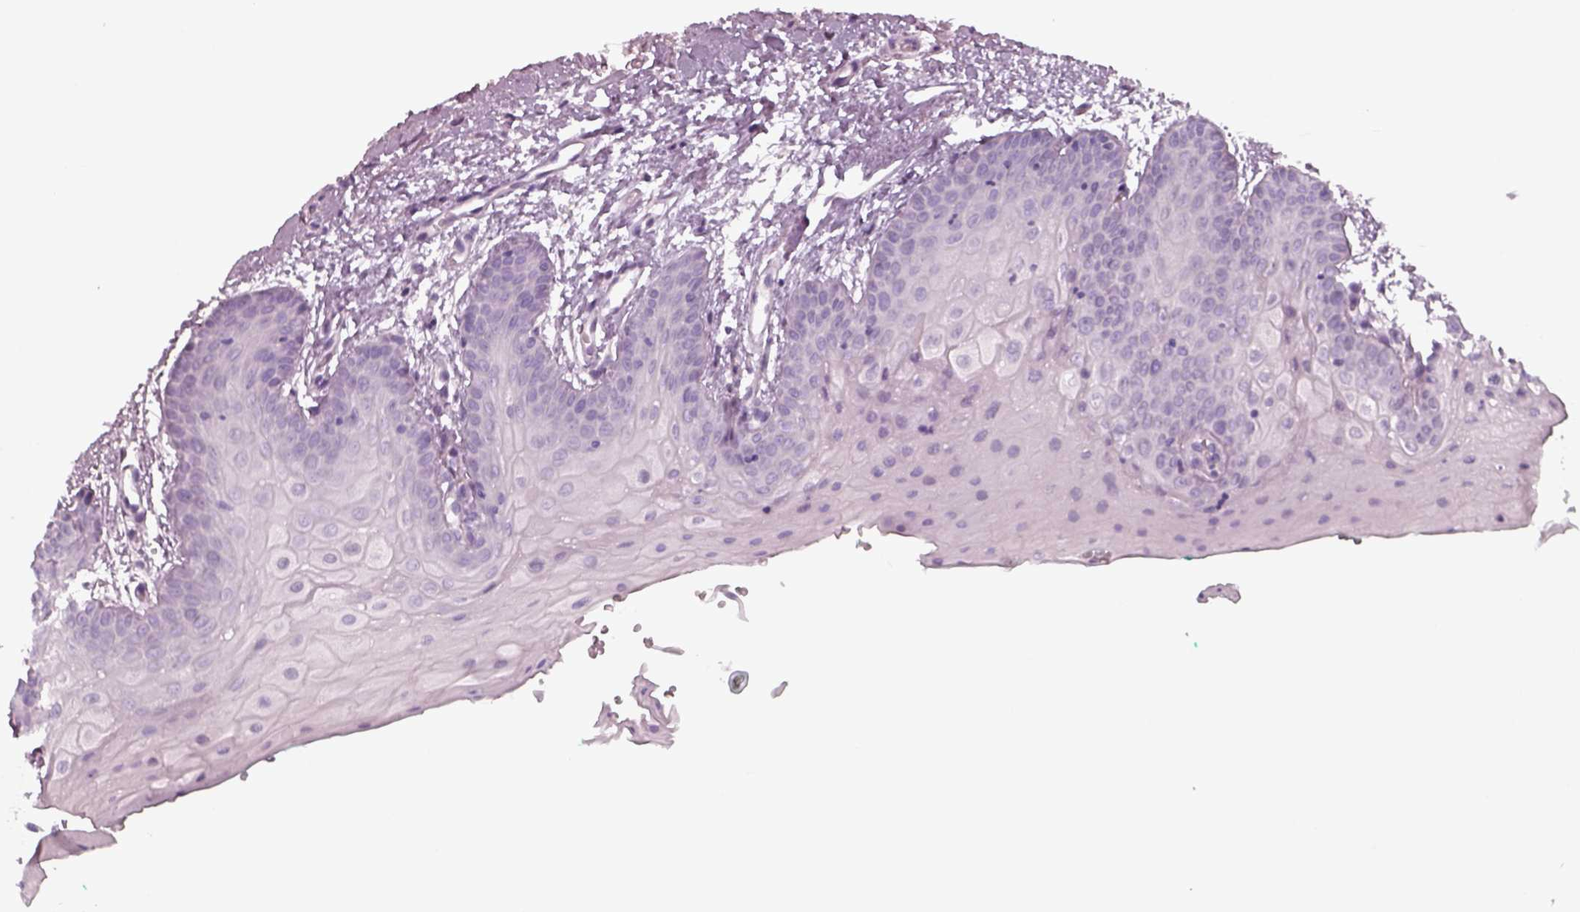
{"staining": {"intensity": "negative", "quantity": "none", "location": "none"}, "tissue": "oral mucosa", "cell_type": "Squamous epithelial cells", "image_type": "normal", "snomed": [{"axis": "morphology", "description": "Normal tissue, NOS"}, {"axis": "morphology", "description": "Squamous cell carcinoma, NOS"}, {"axis": "topography", "description": "Oral tissue"}, {"axis": "topography", "description": "Head-Neck"}], "caption": "Squamous epithelial cells are negative for protein expression in benign human oral mucosa. (Stains: DAB IHC with hematoxylin counter stain, Microscopy: brightfield microscopy at high magnification).", "gene": "SEPTIN14", "patient": {"sex": "female", "age": 50}}